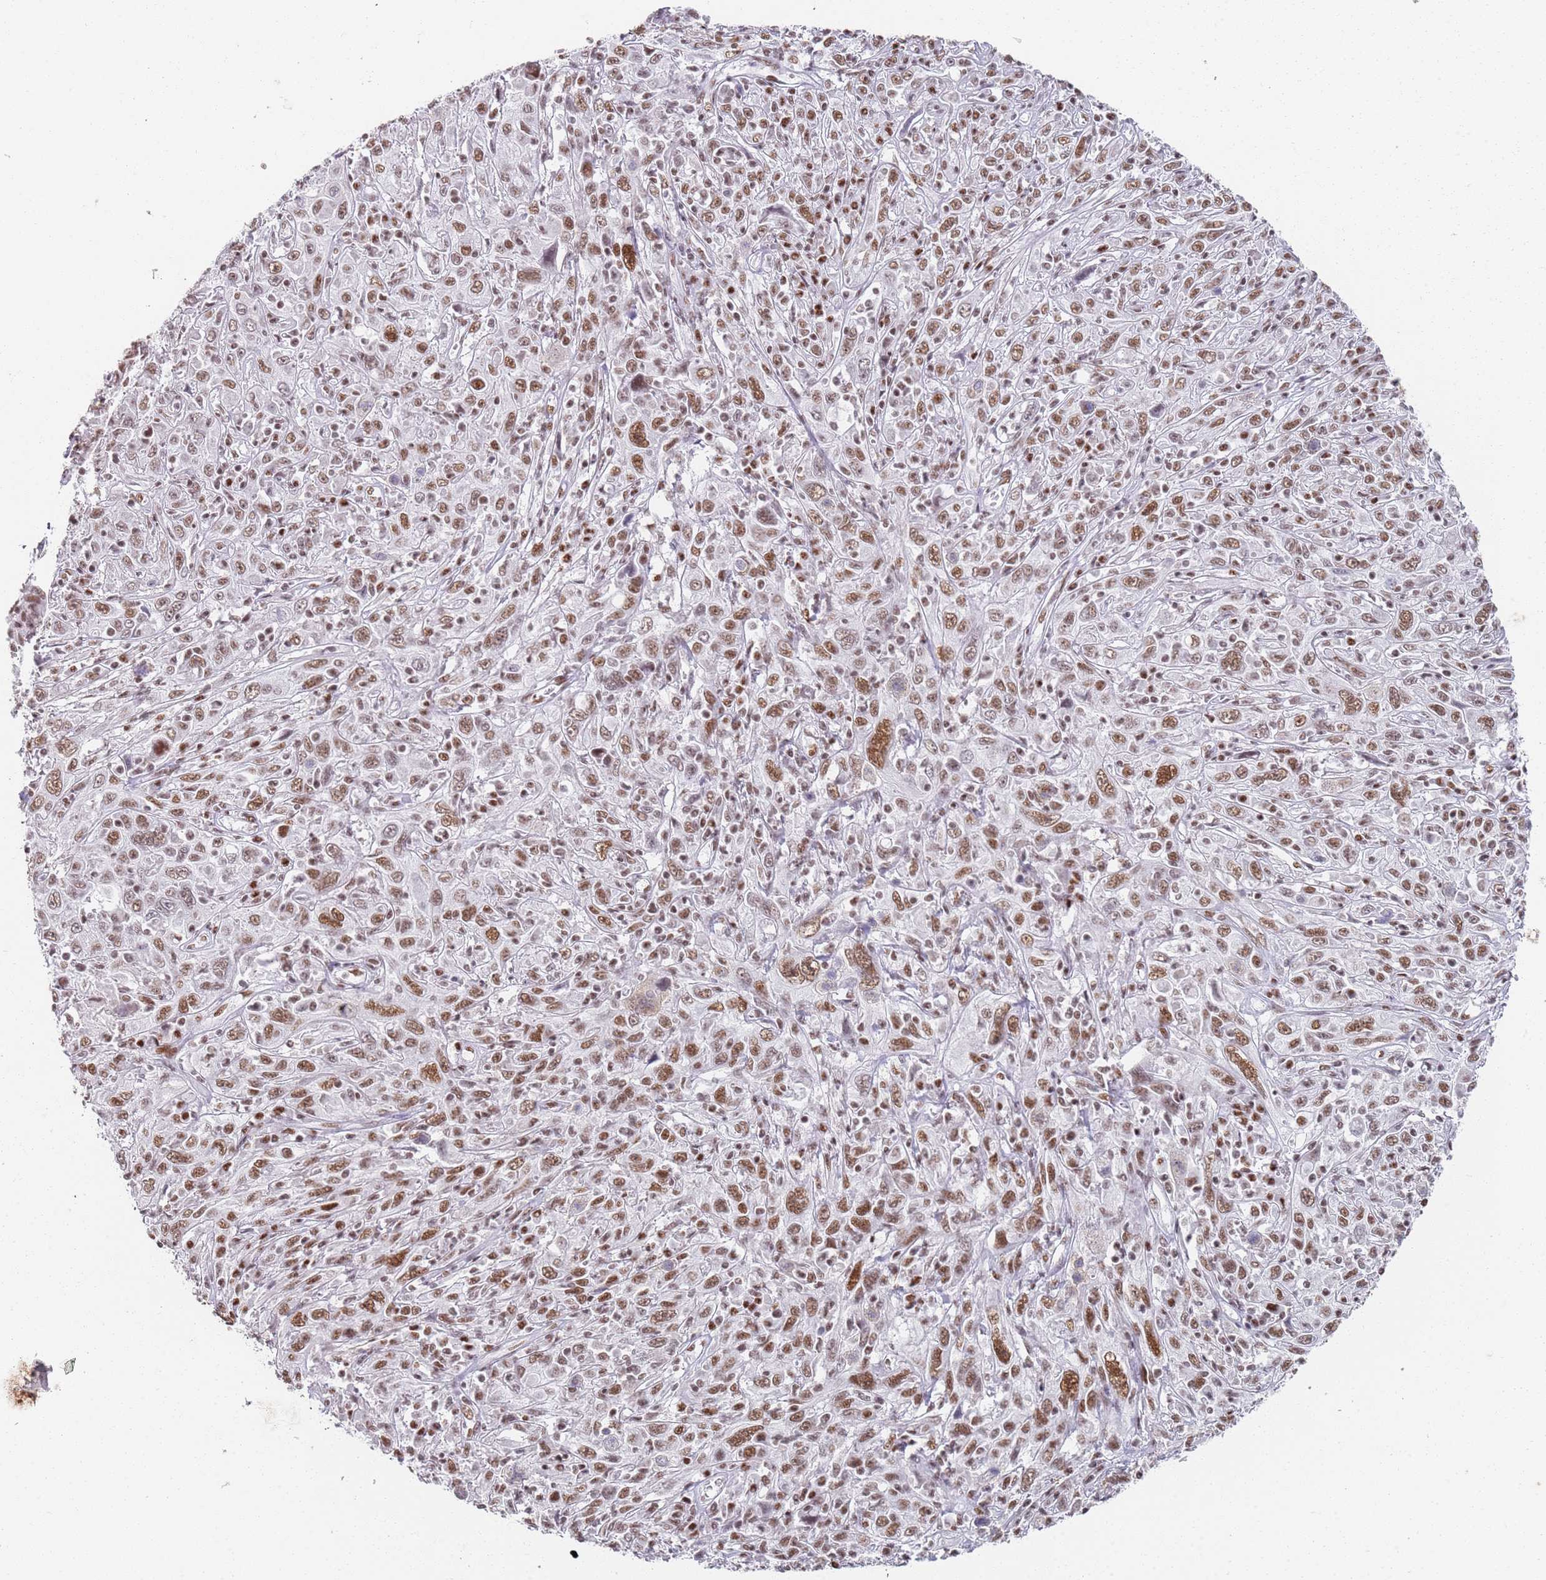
{"staining": {"intensity": "moderate", "quantity": ">75%", "location": "nuclear"}, "tissue": "cervical cancer", "cell_type": "Tumor cells", "image_type": "cancer", "snomed": [{"axis": "morphology", "description": "Squamous cell carcinoma, NOS"}, {"axis": "topography", "description": "Cervix"}], "caption": "An immunohistochemistry image of tumor tissue is shown. Protein staining in brown highlights moderate nuclear positivity in cervical squamous cell carcinoma within tumor cells. The staining is performed using DAB brown chromogen to label protein expression. The nuclei are counter-stained blue using hematoxylin.", "gene": "AKAP8L", "patient": {"sex": "female", "age": 46}}